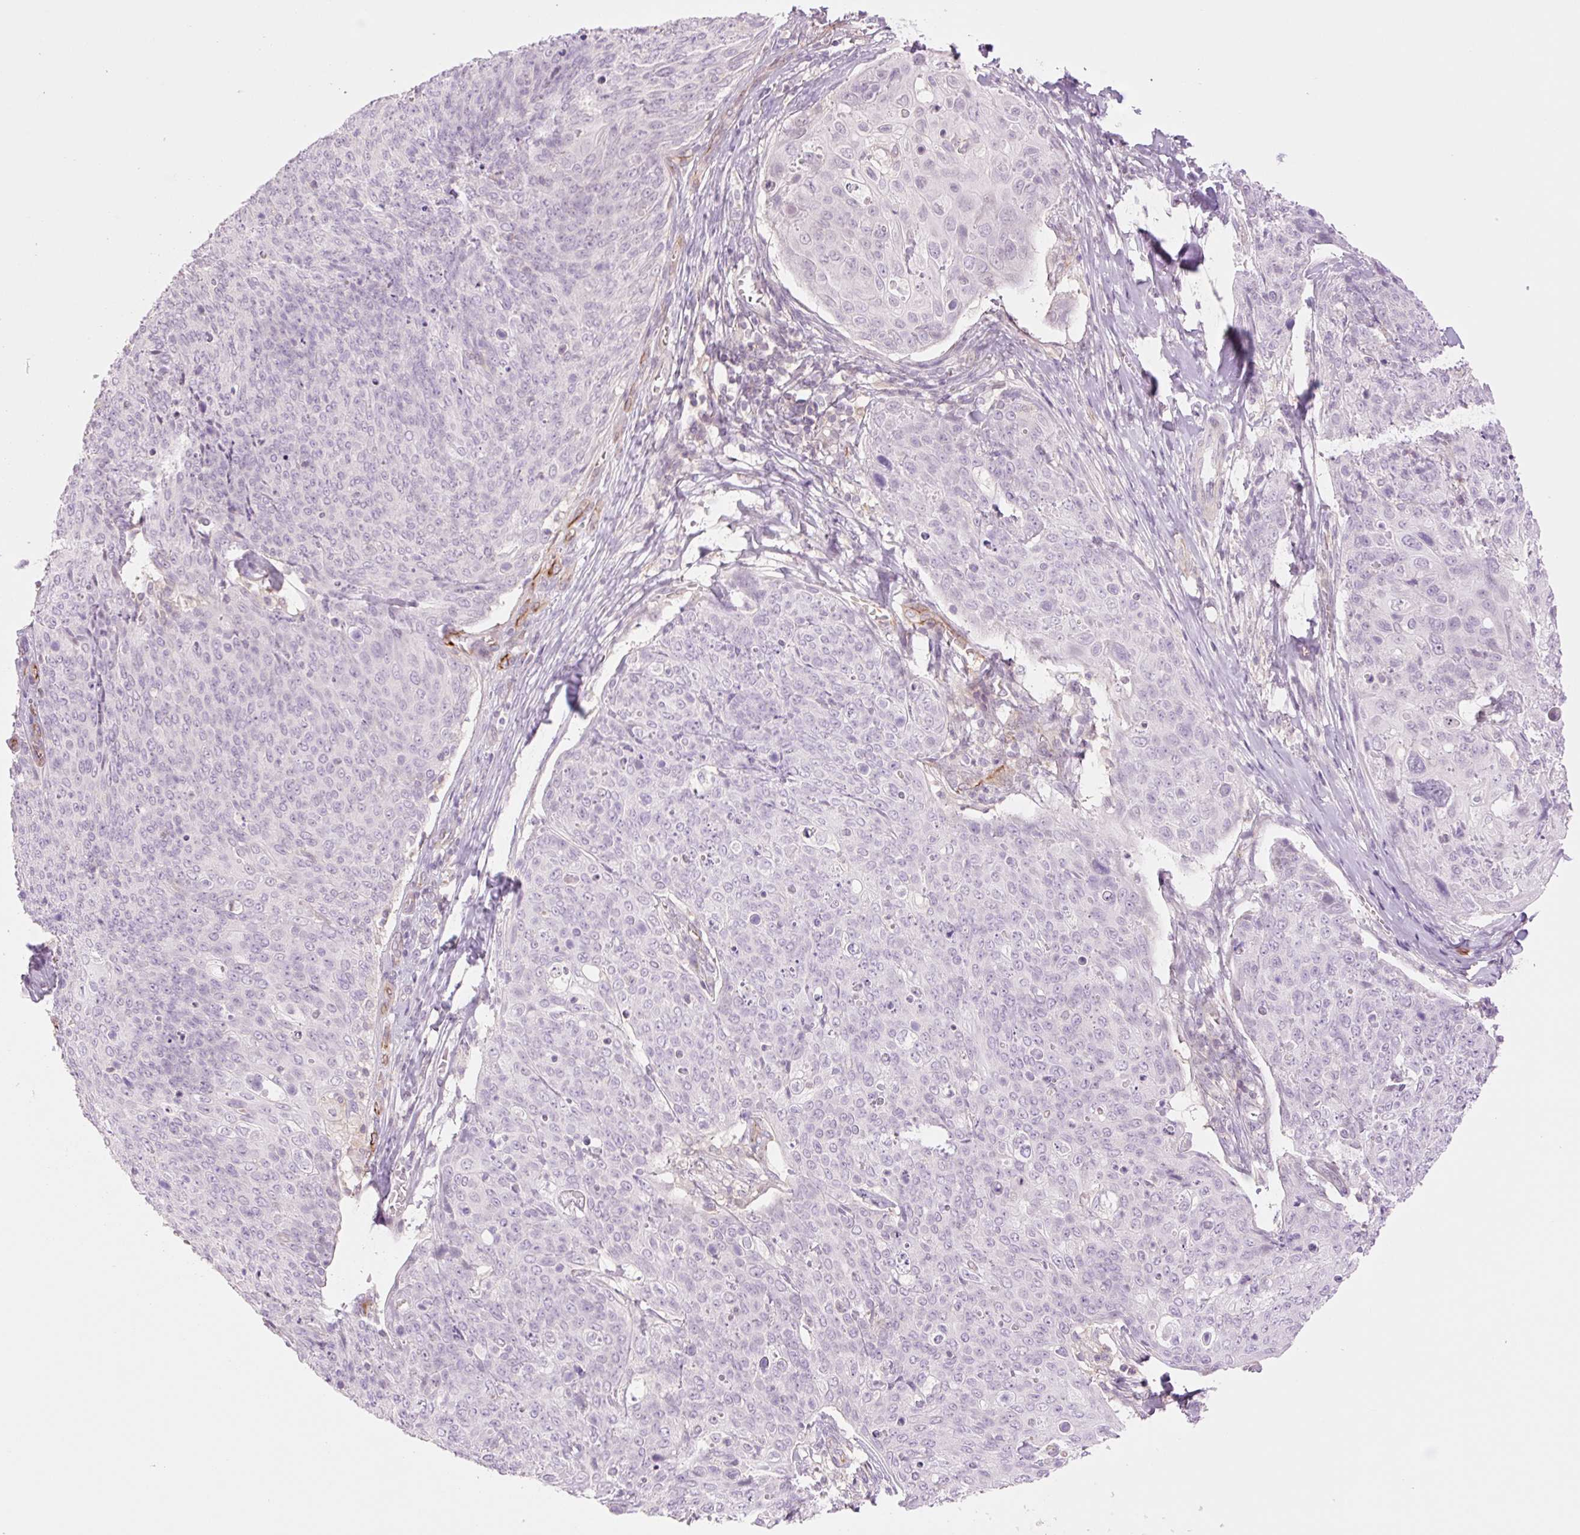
{"staining": {"intensity": "negative", "quantity": "none", "location": "none"}, "tissue": "skin cancer", "cell_type": "Tumor cells", "image_type": "cancer", "snomed": [{"axis": "morphology", "description": "Squamous cell carcinoma, NOS"}, {"axis": "topography", "description": "Skin"}, {"axis": "topography", "description": "Vulva"}], "caption": "DAB immunohistochemical staining of skin squamous cell carcinoma exhibits no significant staining in tumor cells.", "gene": "ZFYVE21", "patient": {"sex": "female", "age": 85}}